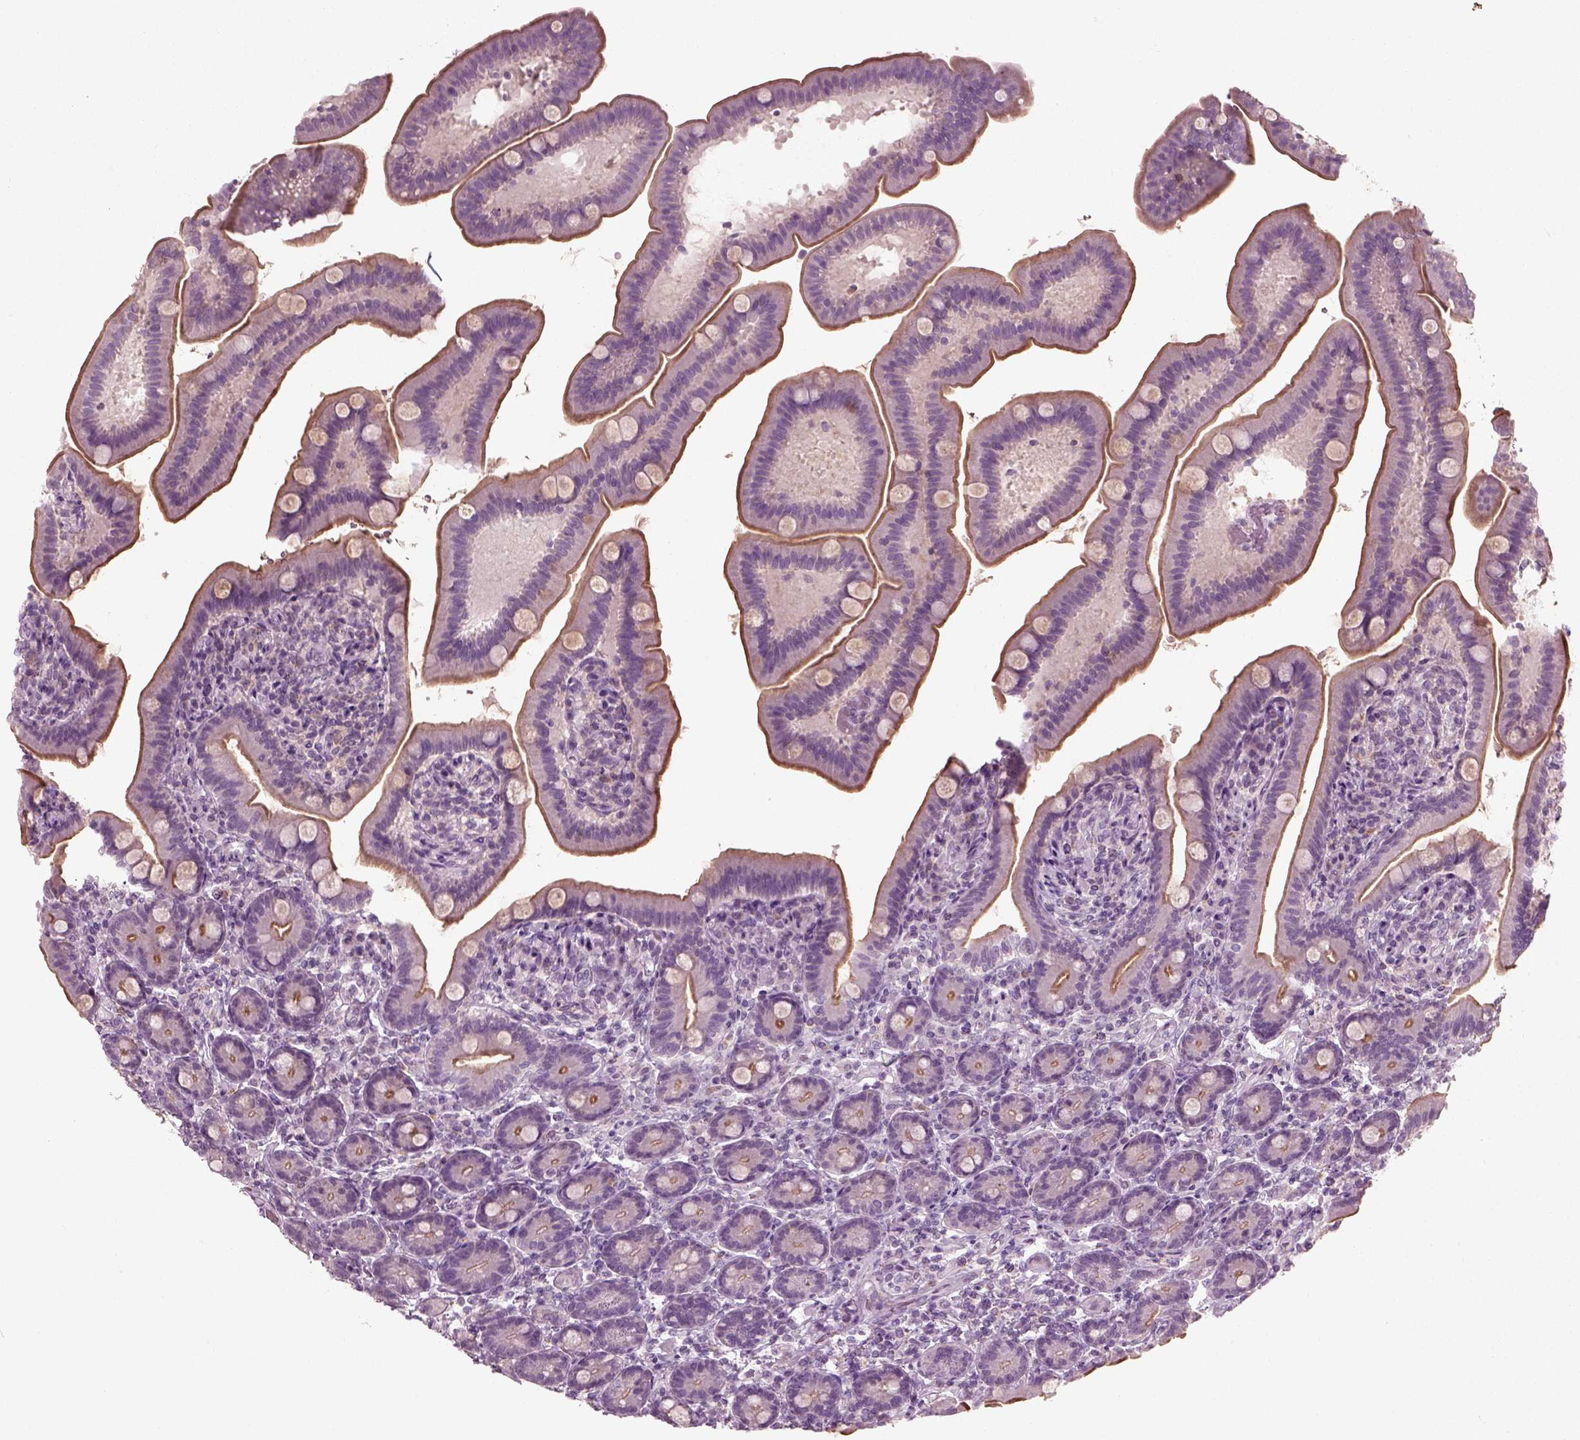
{"staining": {"intensity": "moderate", "quantity": "25%-75%", "location": "cytoplasmic/membranous"}, "tissue": "small intestine", "cell_type": "Glandular cells", "image_type": "normal", "snomed": [{"axis": "morphology", "description": "Normal tissue, NOS"}, {"axis": "topography", "description": "Small intestine"}], "caption": "IHC staining of unremarkable small intestine, which reveals medium levels of moderate cytoplasmic/membranous staining in approximately 25%-75% of glandular cells indicating moderate cytoplasmic/membranous protein positivity. The staining was performed using DAB (brown) for protein detection and nuclei were counterstained in hematoxylin (blue).", "gene": "RND2", "patient": {"sex": "male", "age": 66}}